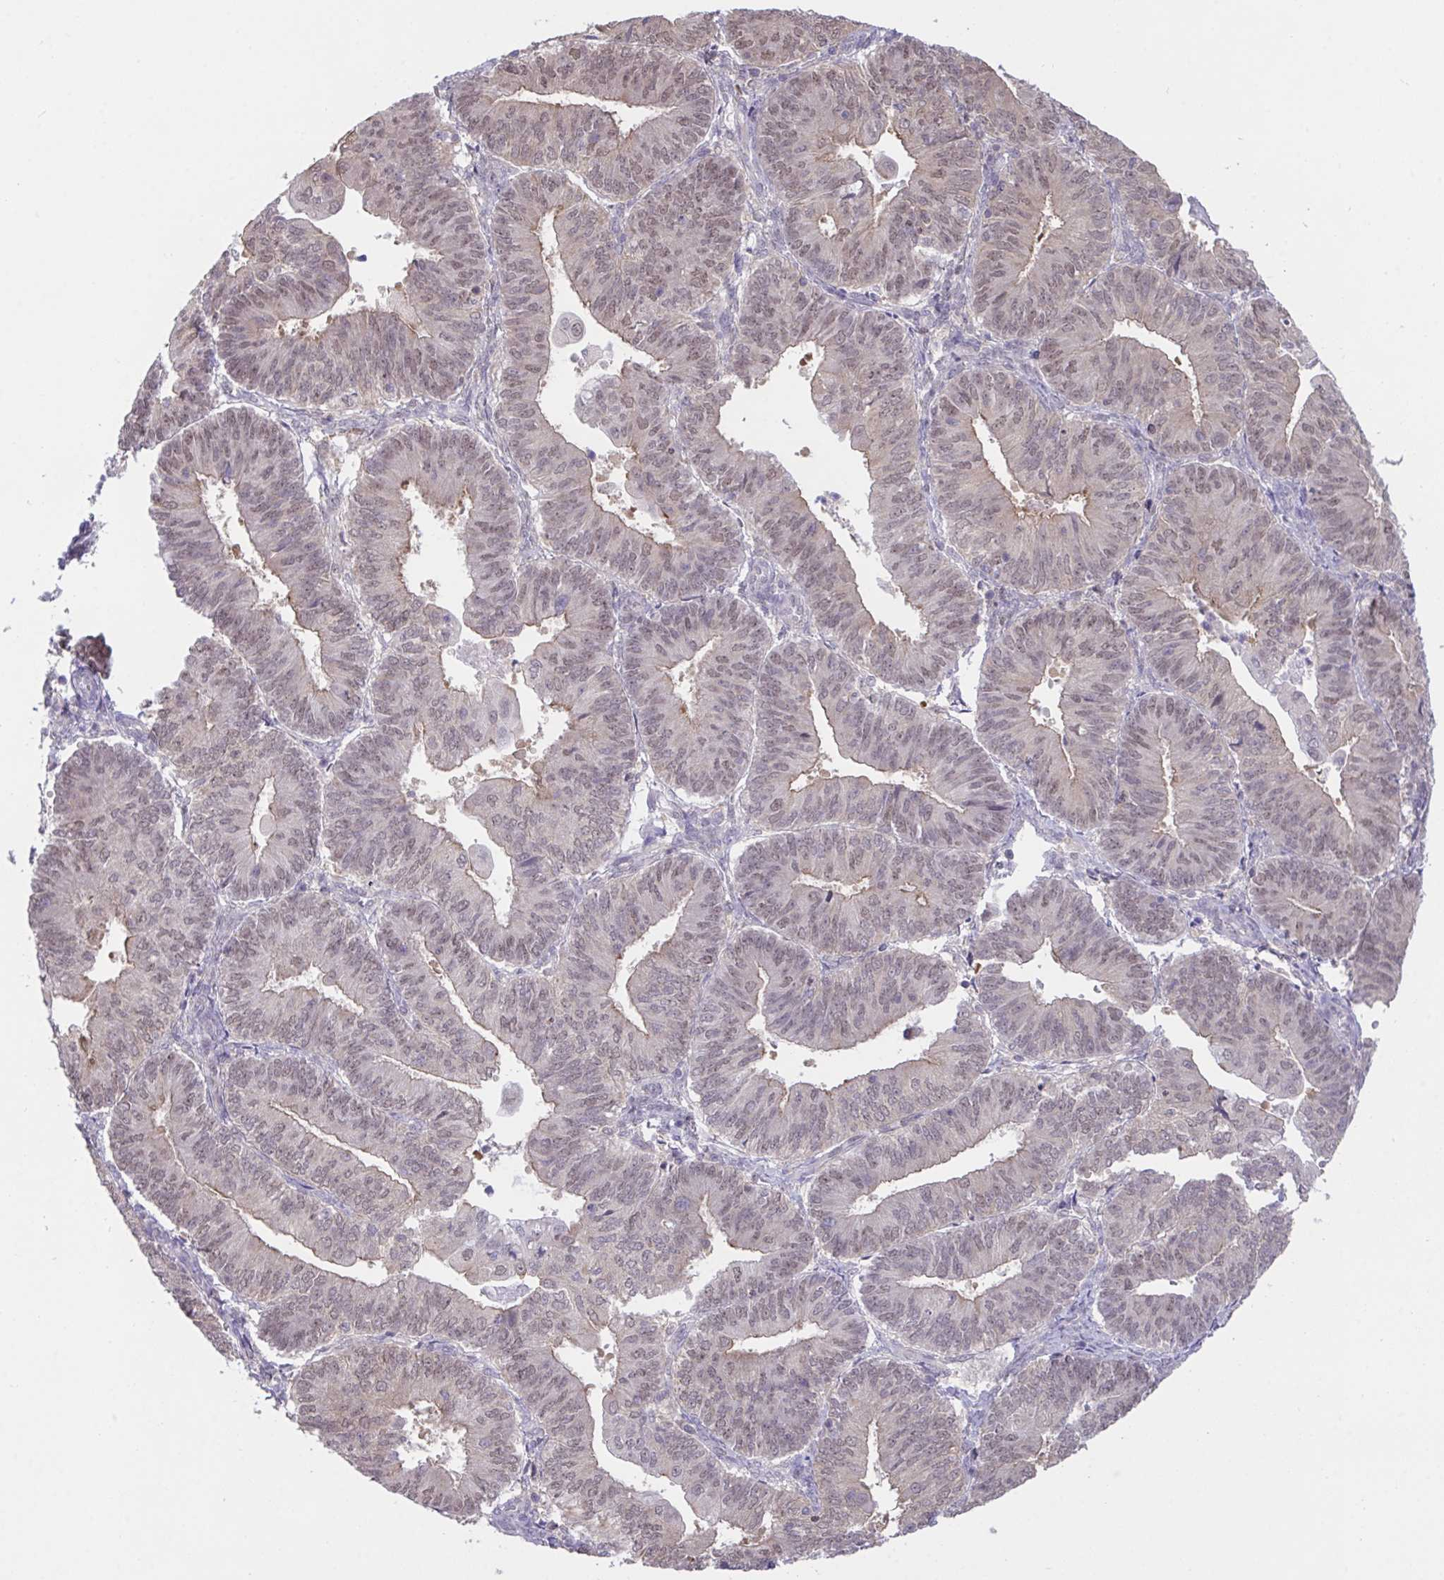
{"staining": {"intensity": "weak", "quantity": "25%-75%", "location": "nuclear"}, "tissue": "endometrial cancer", "cell_type": "Tumor cells", "image_type": "cancer", "snomed": [{"axis": "morphology", "description": "Adenocarcinoma, NOS"}, {"axis": "topography", "description": "Endometrium"}], "caption": "Tumor cells exhibit weak nuclear expression in approximately 25%-75% of cells in adenocarcinoma (endometrial). The staining is performed using DAB (3,3'-diaminobenzidine) brown chromogen to label protein expression. The nuclei are counter-stained blue using hematoxylin.", "gene": "ZNF444", "patient": {"sex": "female", "age": 65}}